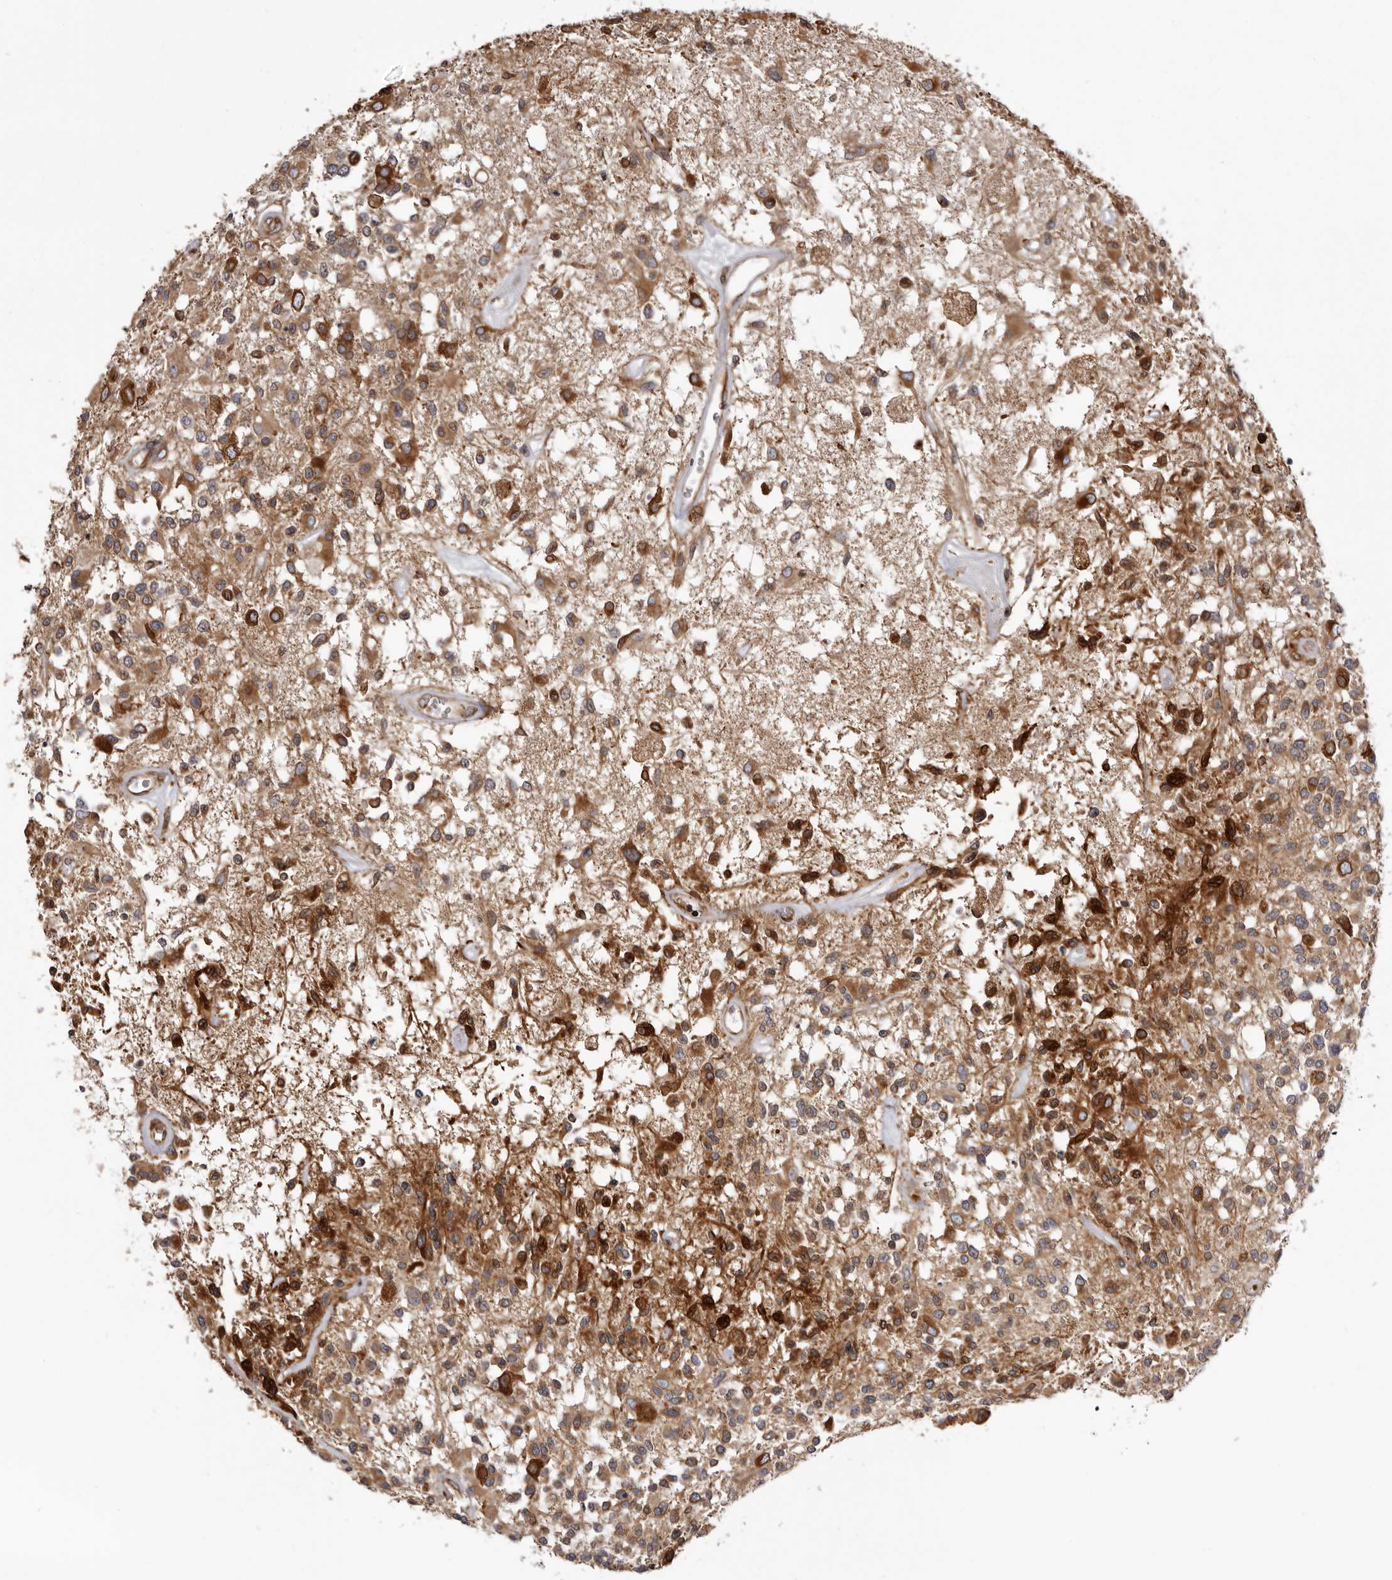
{"staining": {"intensity": "moderate", "quantity": ">75%", "location": "cytoplasmic/membranous"}, "tissue": "glioma", "cell_type": "Tumor cells", "image_type": "cancer", "snomed": [{"axis": "morphology", "description": "Glioma, malignant, High grade"}, {"axis": "morphology", "description": "Glioblastoma, NOS"}, {"axis": "topography", "description": "Brain"}], "caption": "Protein expression analysis of glioma demonstrates moderate cytoplasmic/membranous expression in approximately >75% of tumor cells.", "gene": "C4orf3", "patient": {"sex": "male", "age": 60}}